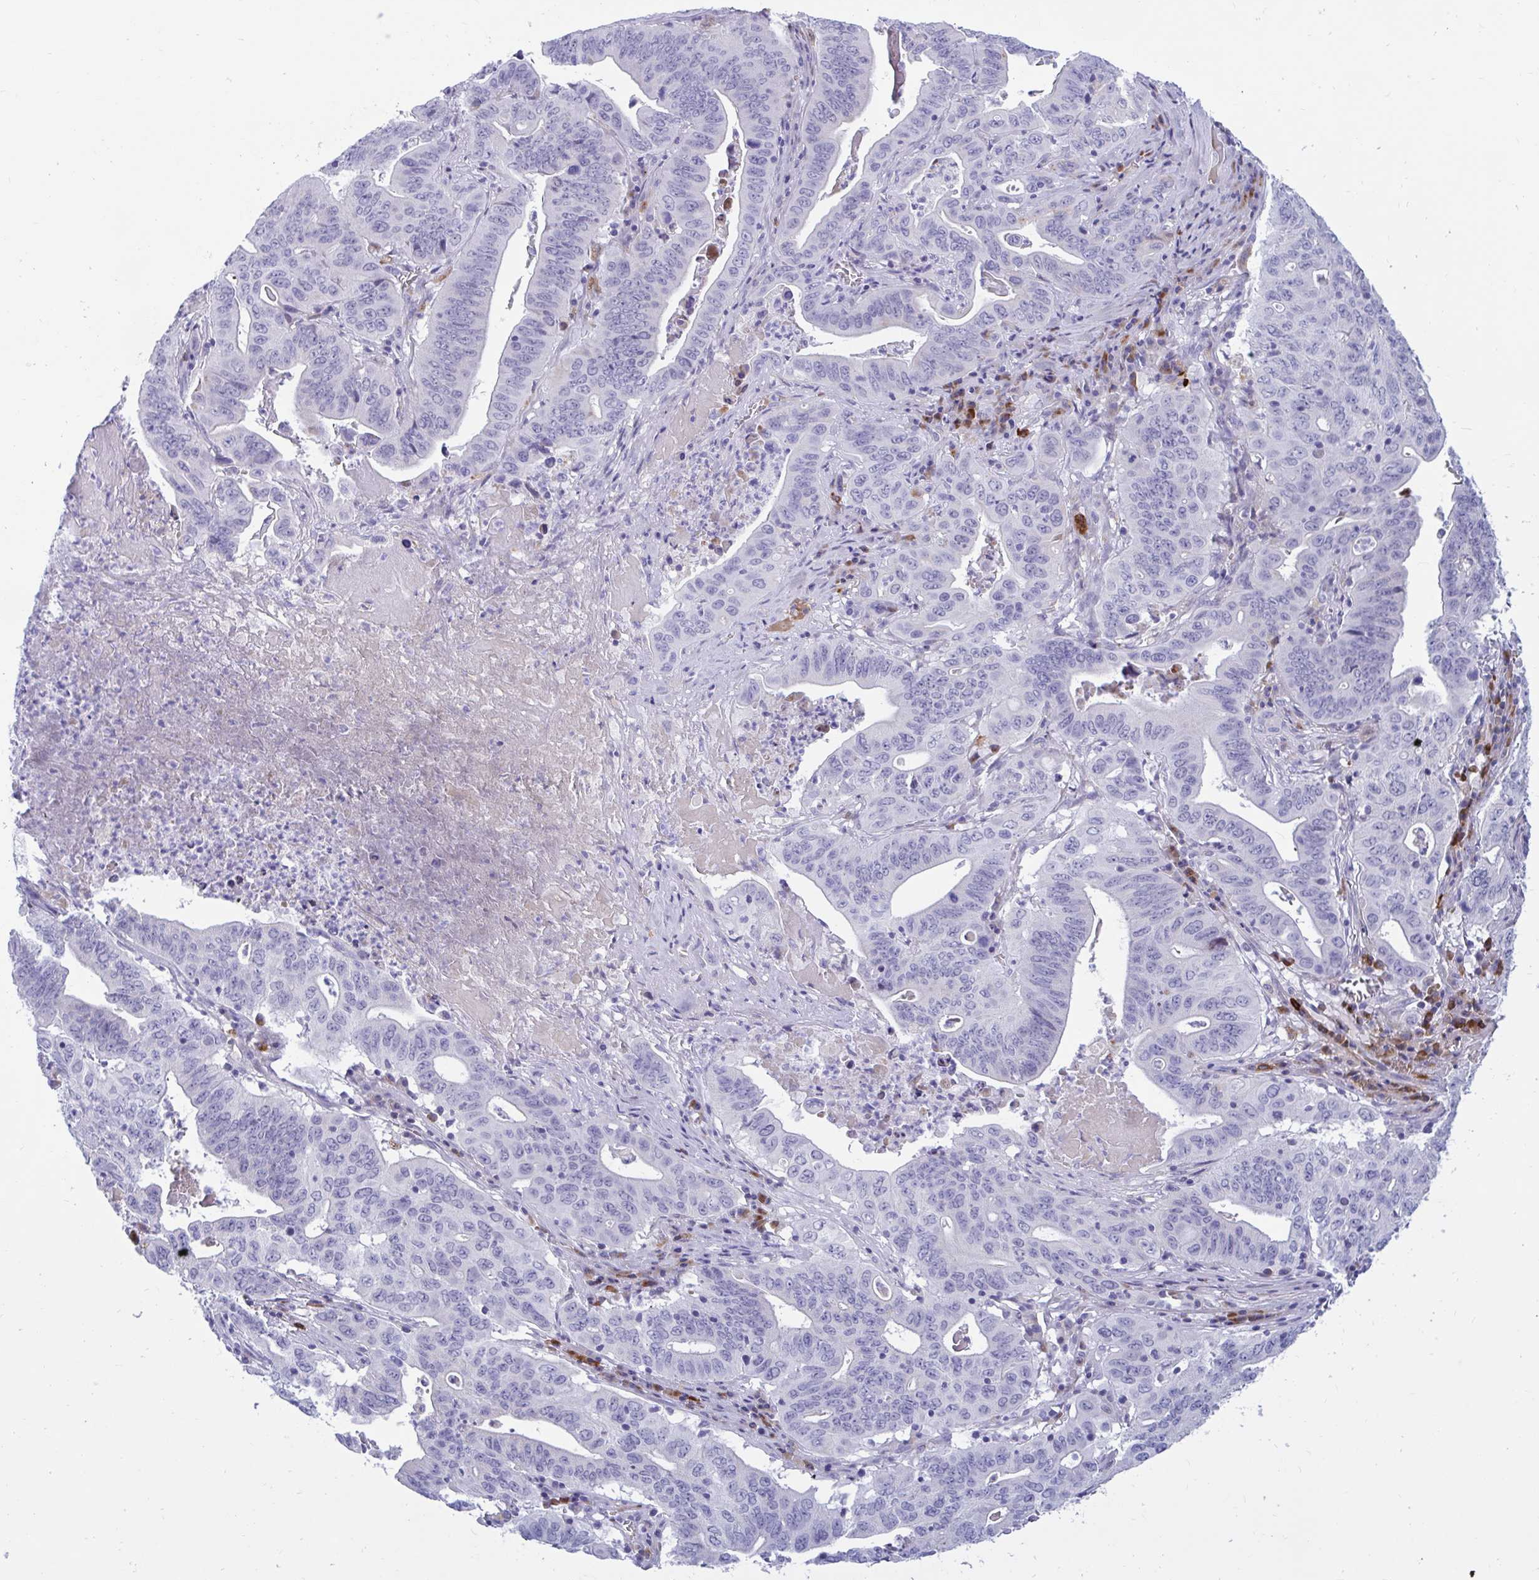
{"staining": {"intensity": "negative", "quantity": "none", "location": "none"}, "tissue": "lung cancer", "cell_type": "Tumor cells", "image_type": "cancer", "snomed": [{"axis": "morphology", "description": "Adenocarcinoma, NOS"}, {"axis": "topography", "description": "Lung"}], "caption": "Immunohistochemistry photomicrograph of neoplastic tissue: human lung cancer (adenocarcinoma) stained with DAB (3,3'-diaminobenzidine) reveals no significant protein staining in tumor cells.", "gene": "FAM219B", "patient": {"sex": "female", "age": 60}}